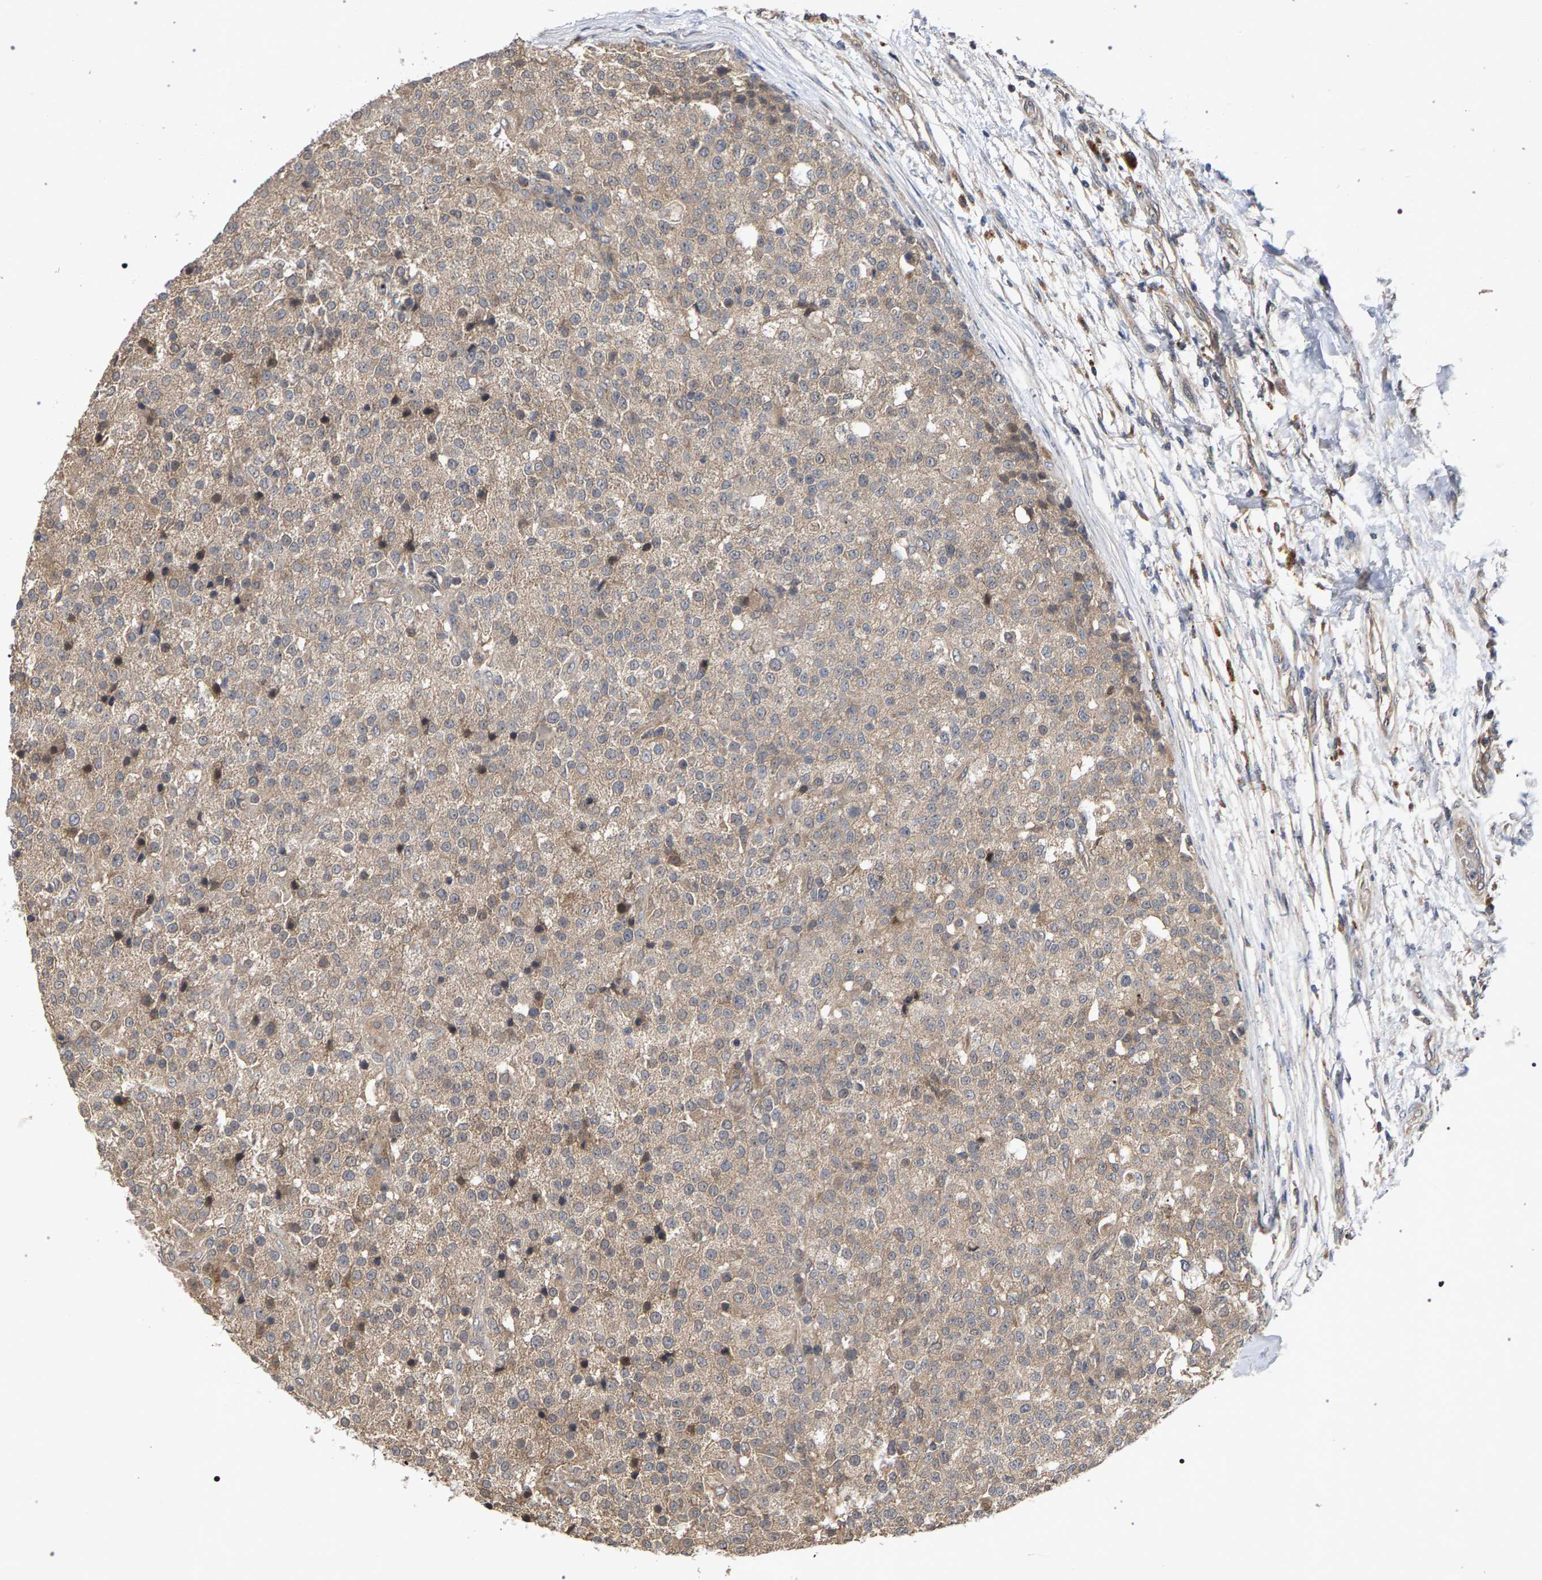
{"staining": {"intensity": "weak", "quantity": ">75%", "location": "cytoplasmic/membranous"}, "tissue": "testis cancer", "cell_type": "Tumor cells", "image_type": "cancer", "snomed": [{"axis": "morphology", "description": "Seminoma, NOS"}, {"axis": "topography", "description": "Testis"}], "caption": "Immunohistochemical staining of seminoma (testis) reveals weak cytoplasmic/membranous protein expression in approximately >75% of tumor cells.", "gene": "SLC4A4", "patient": {"sex": "male", "age": 59}}